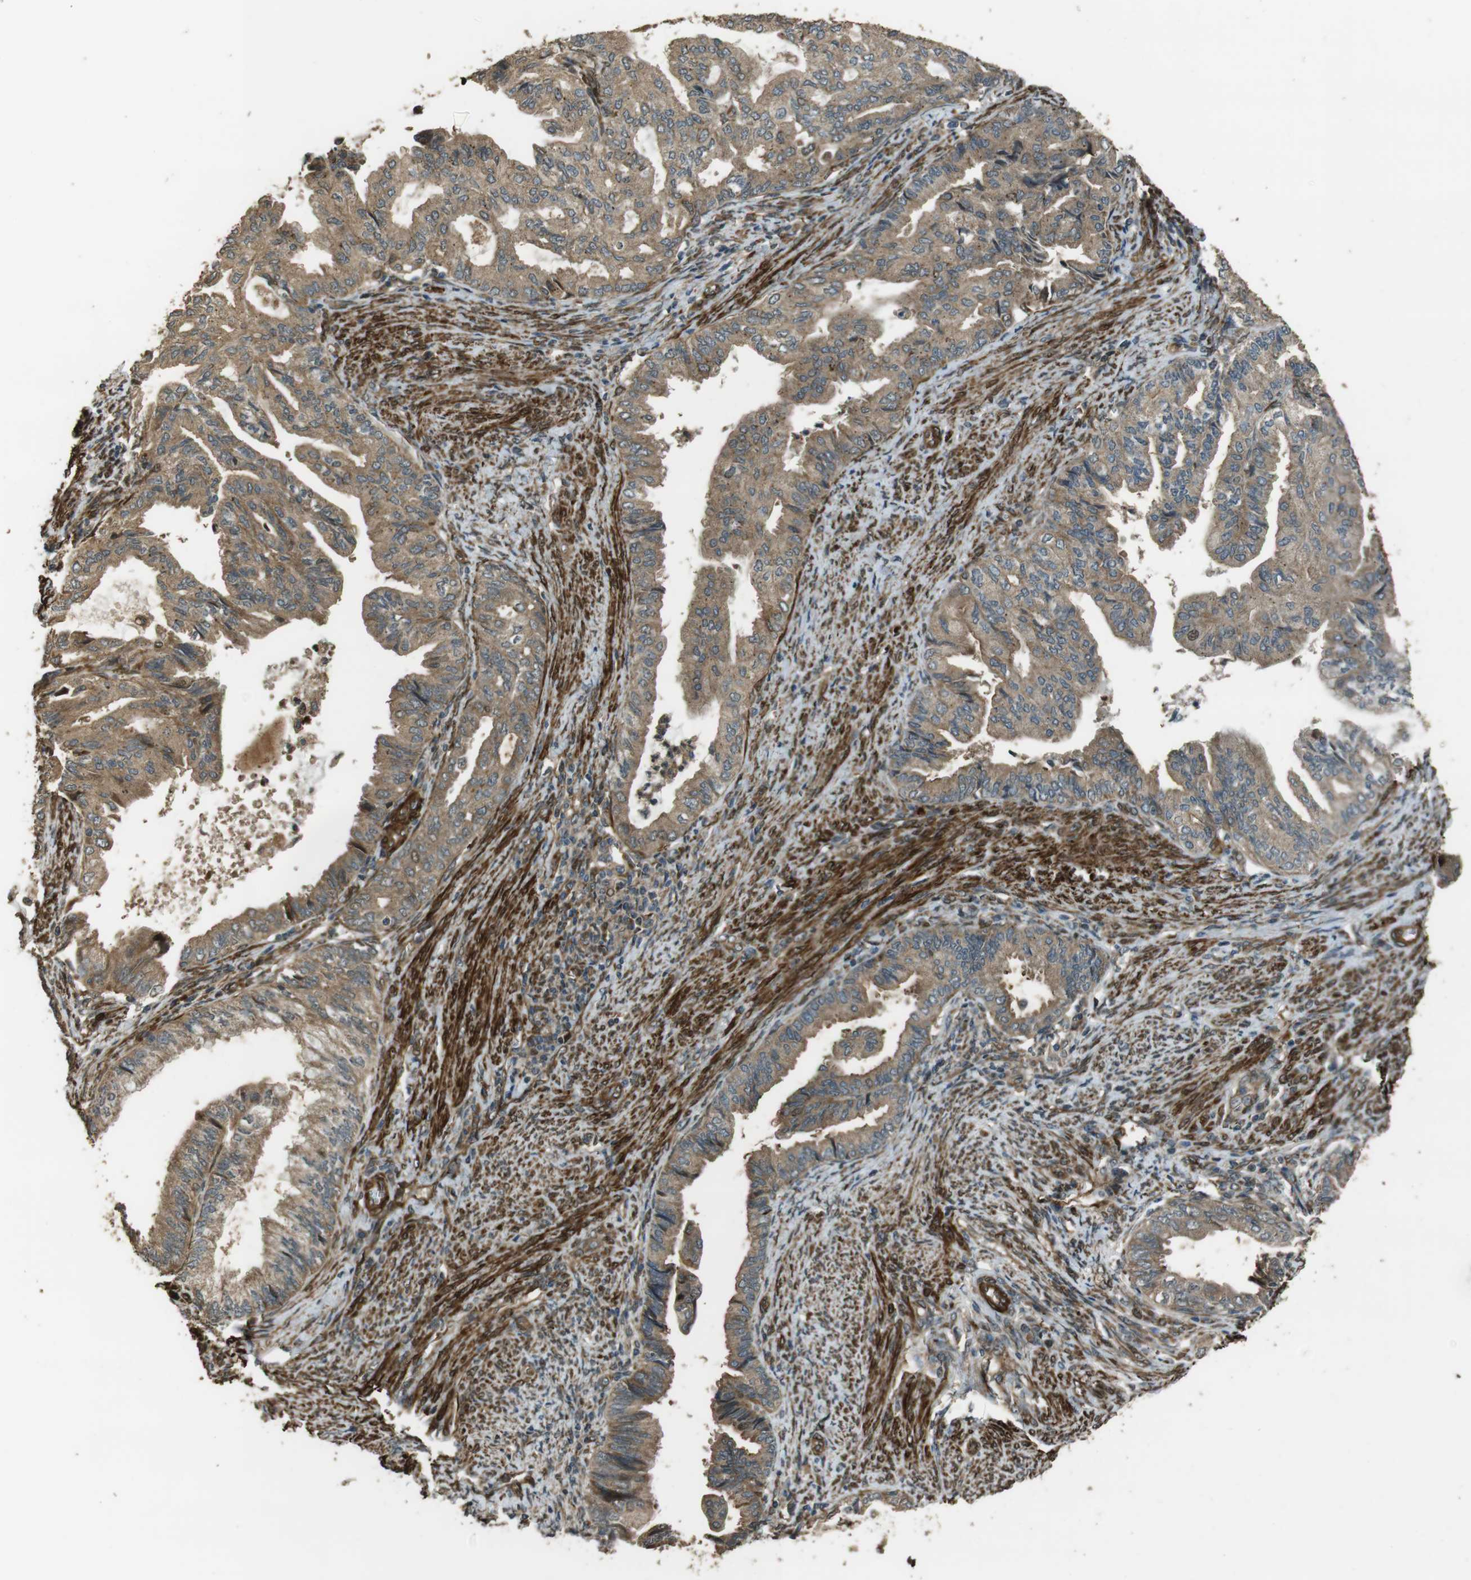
{"staining": {"intensity": "moderate", "quantity": ">75%", "location": "cytoplasmic/membranous"}, "tissue": "endometrial cancer", "cell_type": "Tumor cells", "image_type": "cancer", "snomed": [{"axis": "morphology", "description": "Adenocarcinoma, NOS"}, {"axis": "topography", "description": "Endometrium"}], "caption": "Brown immunohistochemical staining in human endometrial cancer demonstrates moderate cytoplasmic/membranous expression in about >75% of tumor cells. The staining was performed using DAB, with brown indicating positive protein expression. Nuclei are stained blue with hematoxylin.", "gene": "MSRB3", "patient": {"sex": "female", "age": 86}}